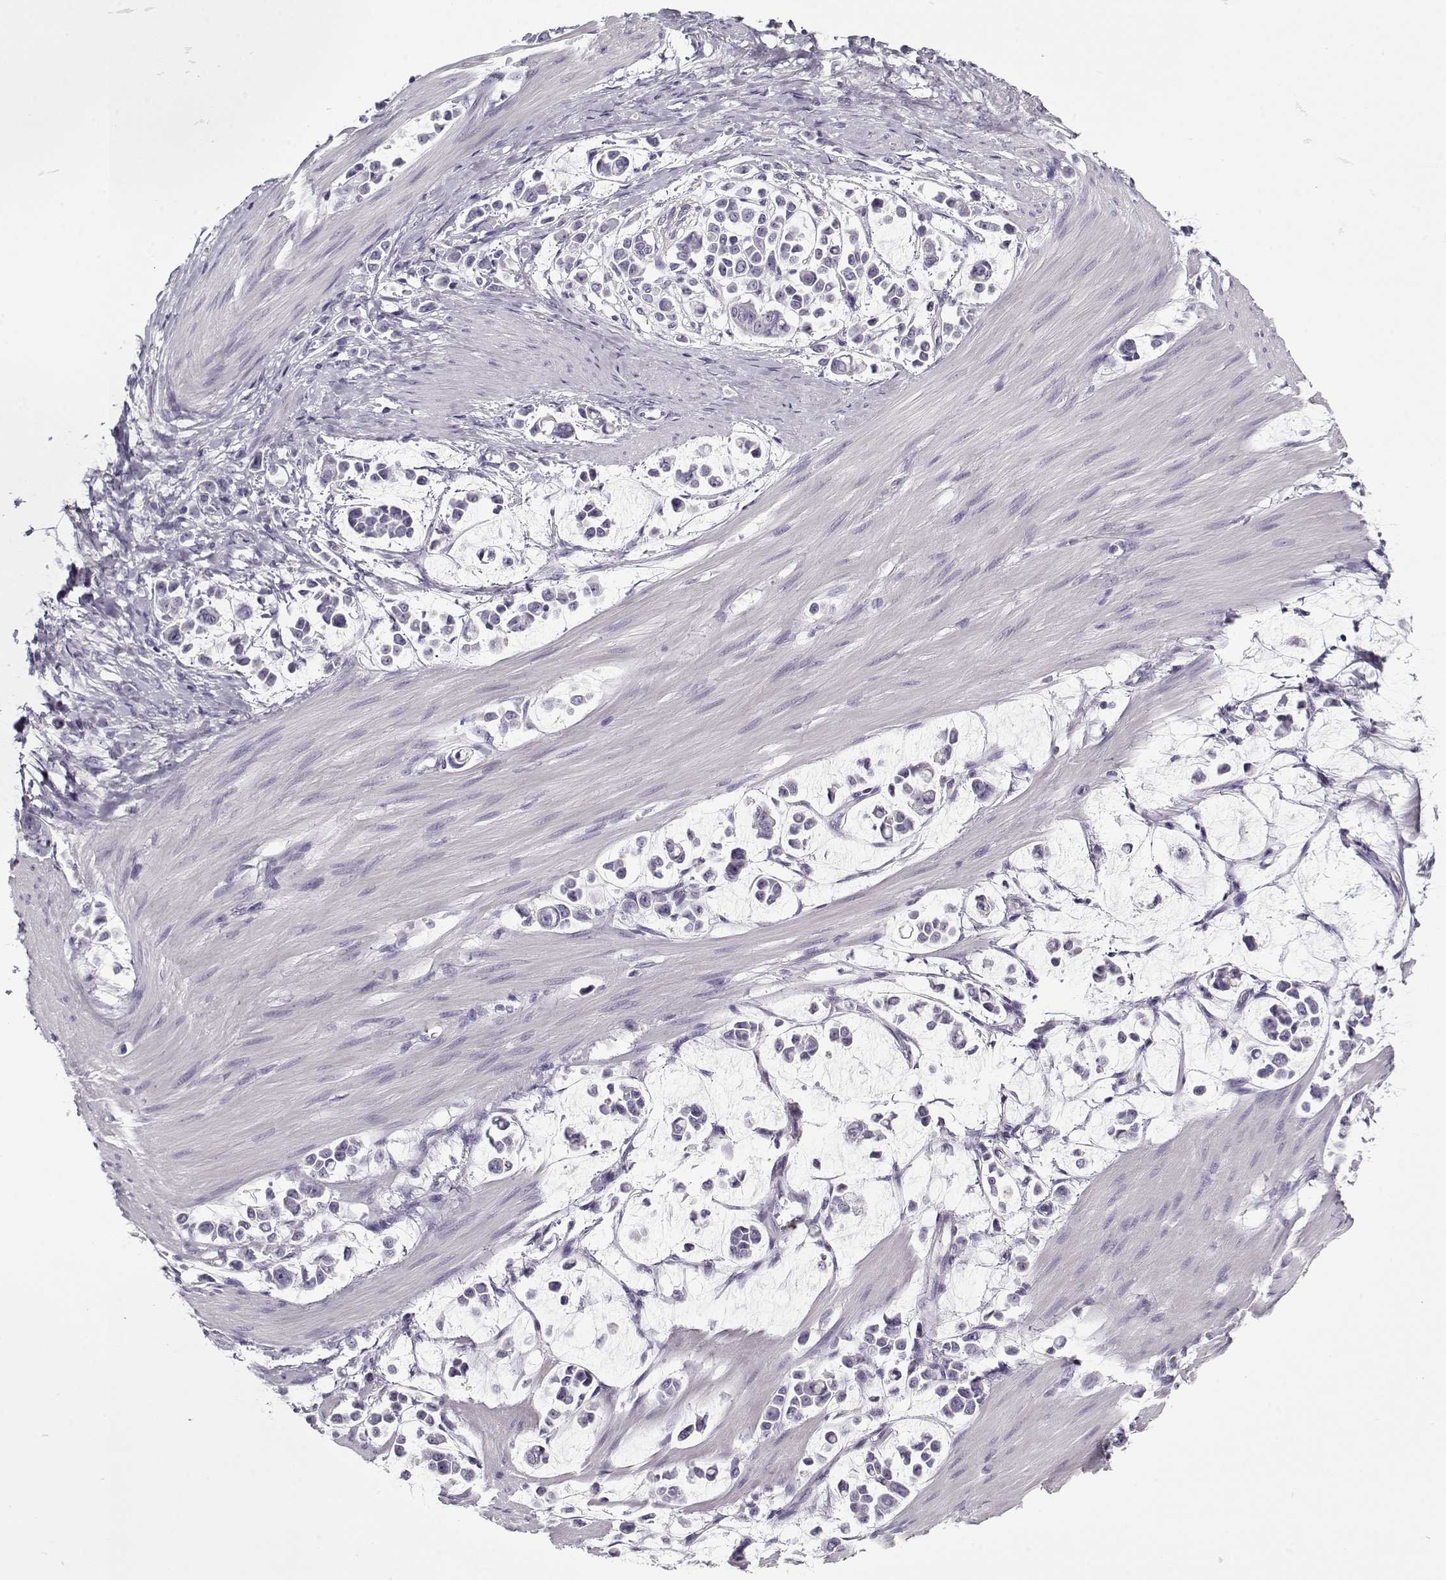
{"staining": {"intensity": "negative", "quantity": "none", "location": "none"}, "tissue": "stomach cancer", "cell_type": "Tumor cells", "image_type": "cancer", "snomed": [{"axis": "morphology", "description": "Adenocarcinoma, NOS"}, {"axis": "topography", "description": "Stomach"}], "caption": "Immunohistochemical staining of stomach cancer (adenocarcinoma) reveals no significant expression in tumor cells.", "gene": "CCDC136", "patient": {"sex": "male", "age": 82}}